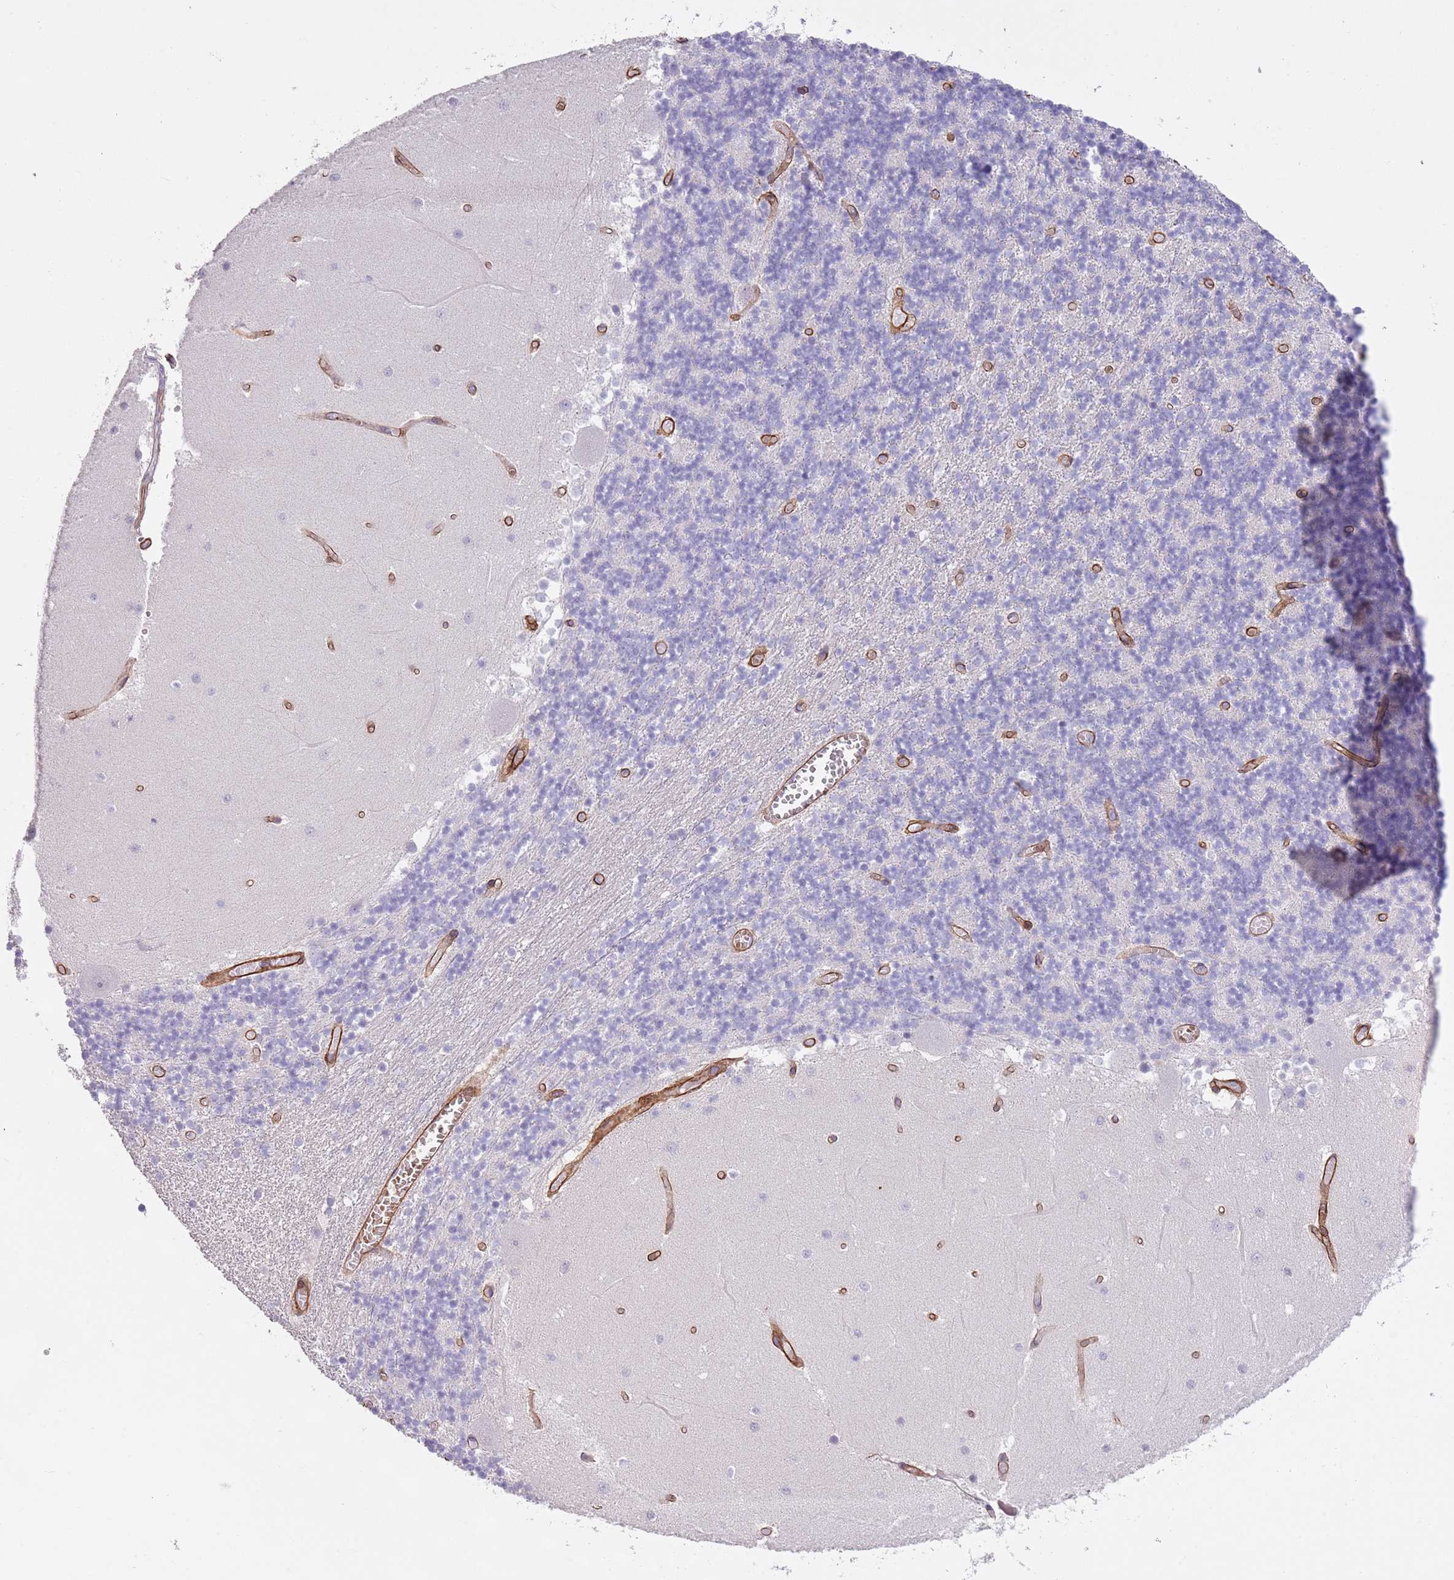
{"staining": {"intensity": "negative", "quantity": "none", "location": "none"}, "tissue": "cerebellum", "cell_type": "Cells in granular layer", "image_type": "normal", "snomed": [{"axis": "morphology", "description": "Normal tissue, NOS"}, {"axis": "topography", "description": "Cerebellum"}], "caption": "Micrograph shows no significant protein positivity in cells in granular layer of unremarkable cerebellum.", "gene": "TINAGL1", "patient": {"sex": "female", "age": 28}}